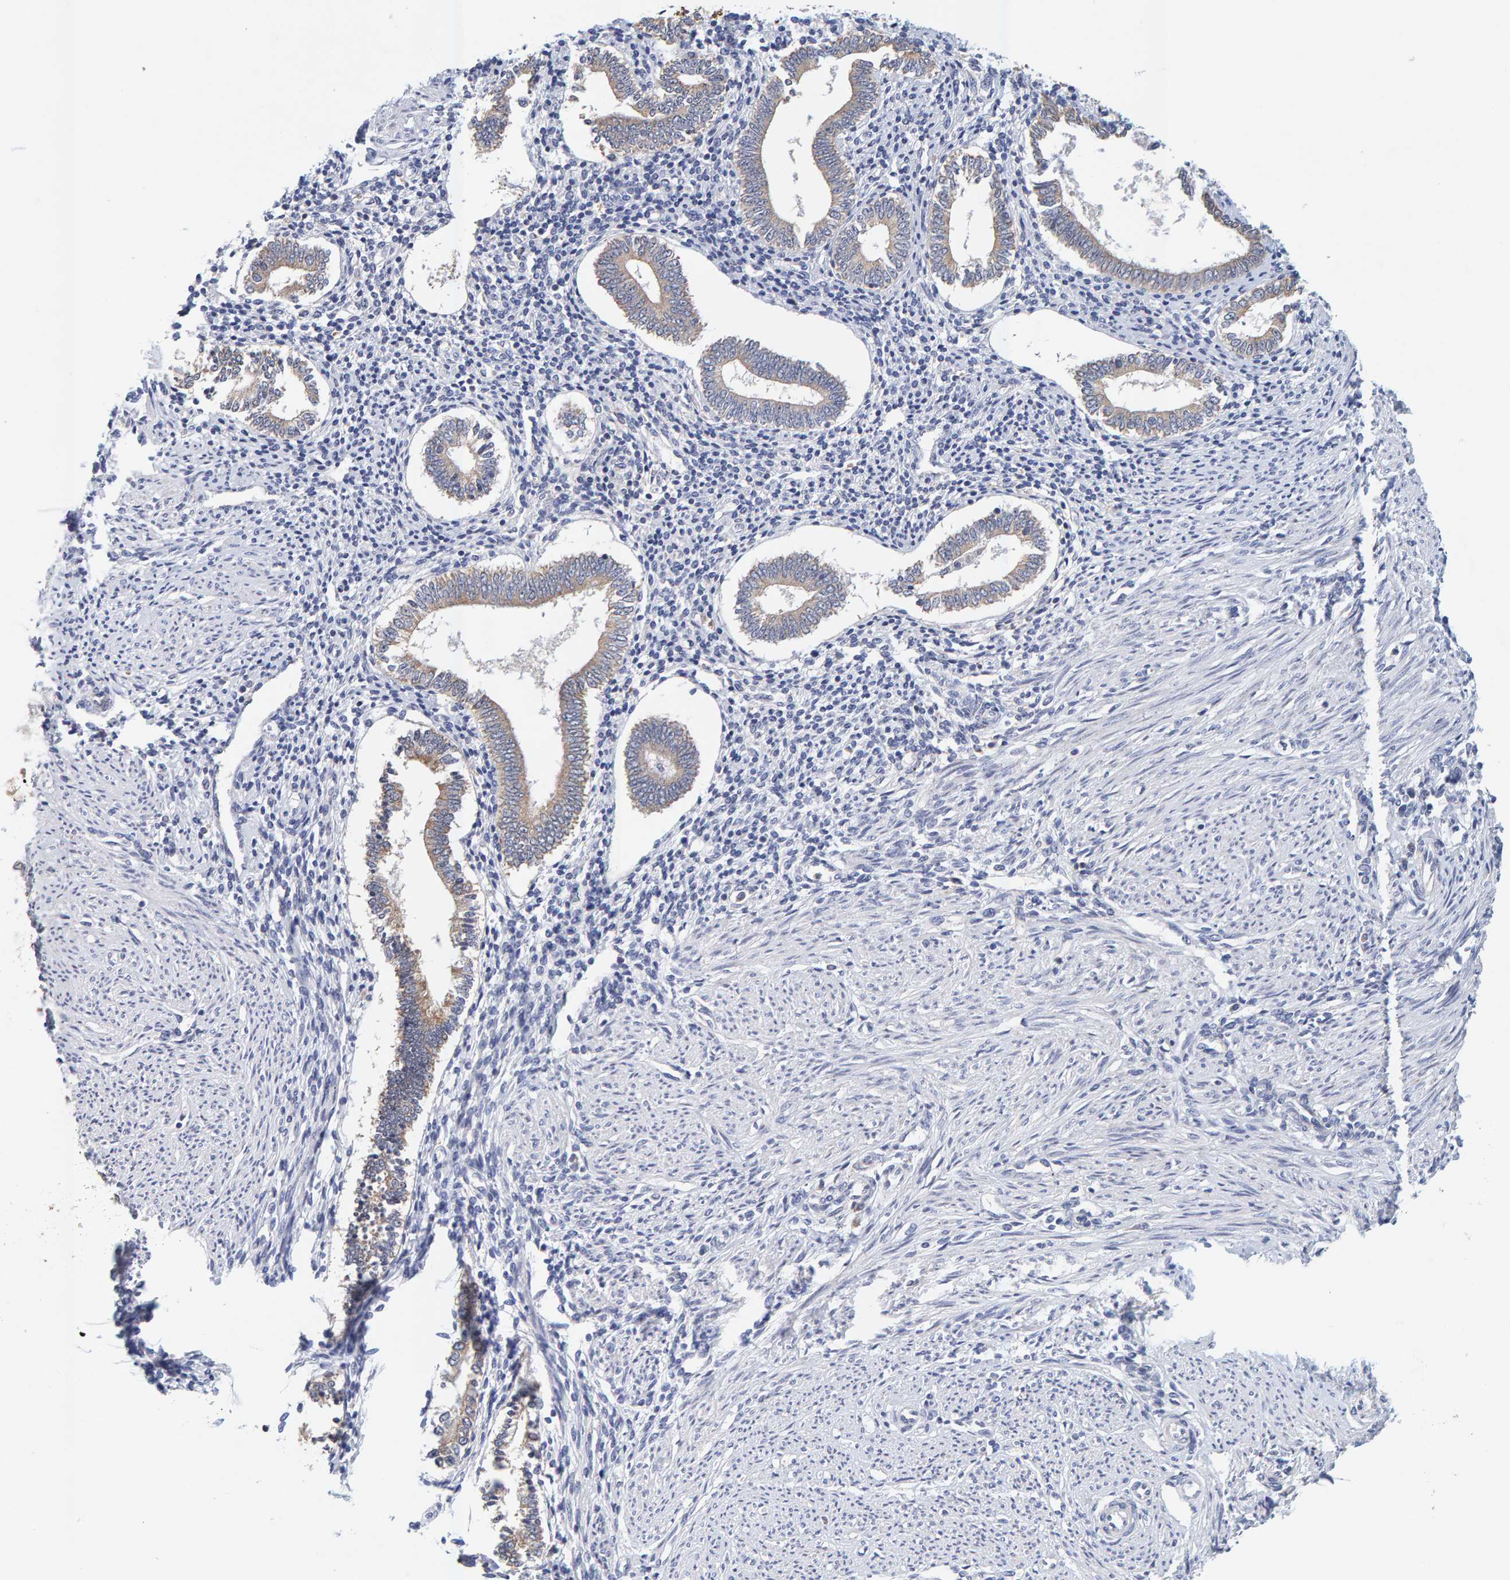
{"staining": {"intensity": "negative", "quantity": "none", "location": "none"}, "tissue": "endometrium", "cell_type": "Cells in endometrial stroma", "image_type": "normal", "snomed": [{"axis": "morphology", "description": "Normal tissue, NOS"}, {"axis": "topography", "description": "Endometrium"}], "caption": "Immunohistochemistry micrograph of unremarkable endometrium: endometrium stained with DAB displays no significant protein expression in cells in endometrial stroma.", "gene": "SGPL1", "patient": {"sex": "female", "age": 42}}